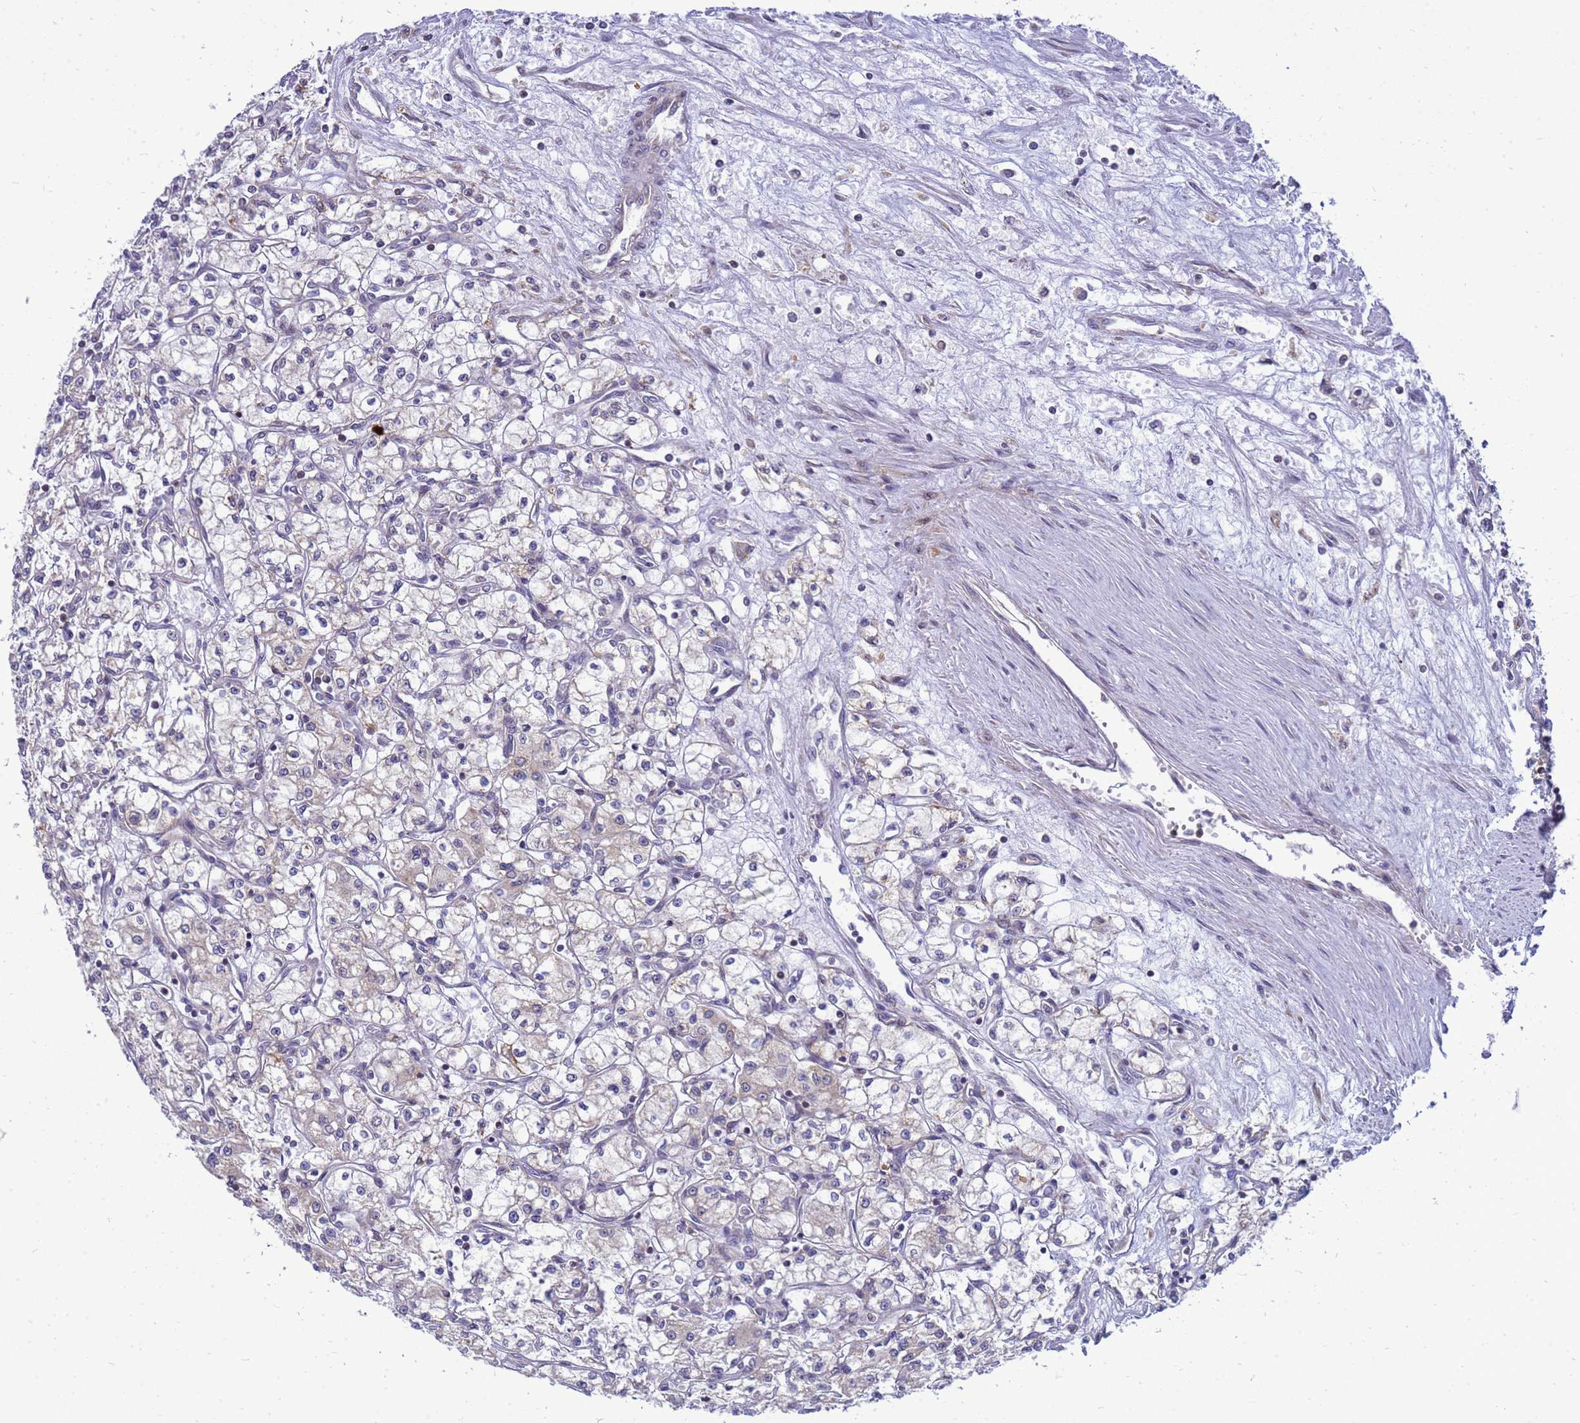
{"staining": {"intensity": "negative", "quantity": "none", "location": "none"}, "tissue": "renal cancer", "cell_type": "Tumor cells", "image_type": "cancer", "snomed": [{"axis": "morphology", "description": "Adenocarcinoma, NOS"}, {"axis": "topography", "description": "Kidney"}], "caption": "This is an IHC micrograph of human renal cancer (adenocarcinoma). There is no expression in tumor cells.", "gene": "C12orf43", "patient": {"sex": "male", "age": 59}}